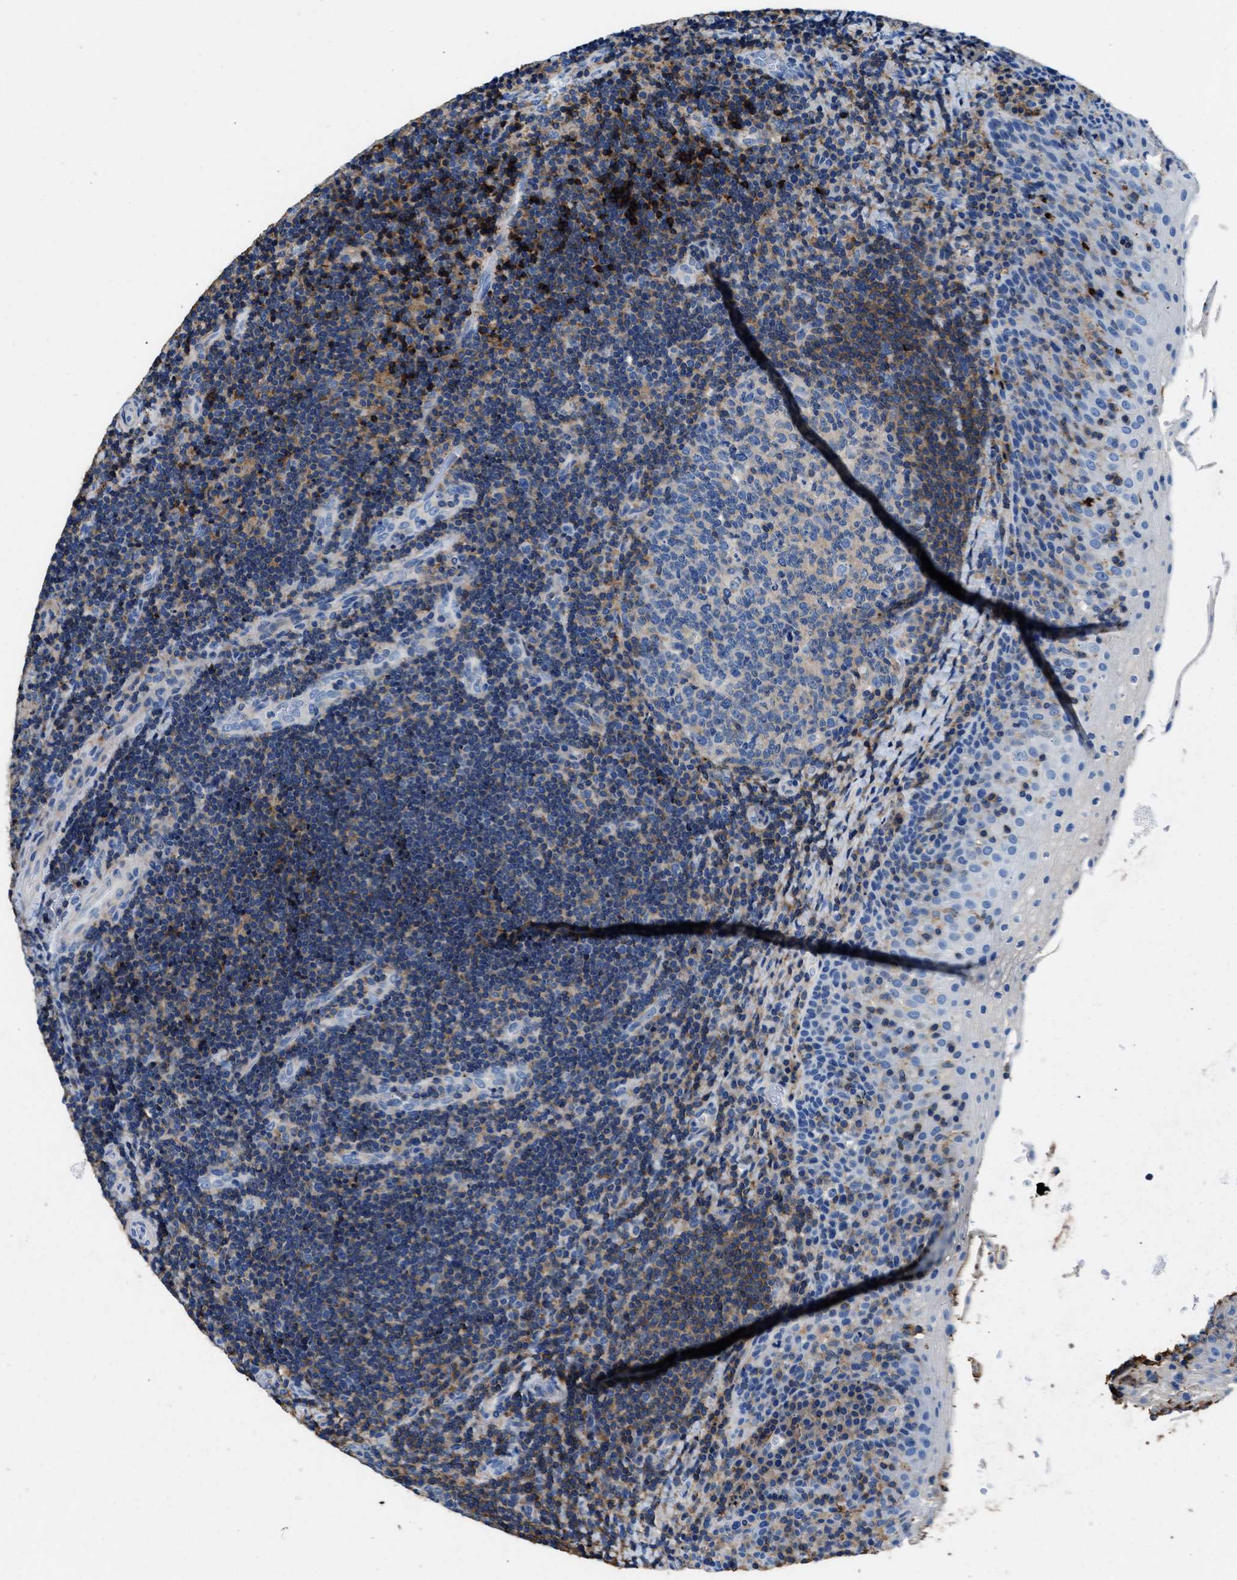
{"staining": {"intensity": "moderate", "quantity": "25%-75%", "location": "cytoplasmic/membranous"}, "tissue": "lymphoma", "cell_type": "Tumor cells", "image_type": "cancer", "snomed": [{"axis": "morphology", "description": "Malignant lymphoma, non-Hodgkin's type, High grade"}, {"axis": "topography", "description": "Tonsil"}], "caption": "This photomicrograph shows malignant lymphoma, non-Hodgkin's type (high-grade) stained with immunohistochemistry to label a protein in brown. The cytoplasmic/membranous of tumor cells show moderate positivity for the protein. Nuclei are counter-stained blue.", "gene": "KCNQ4", "patient": {"sex": "female", "age": 36}}